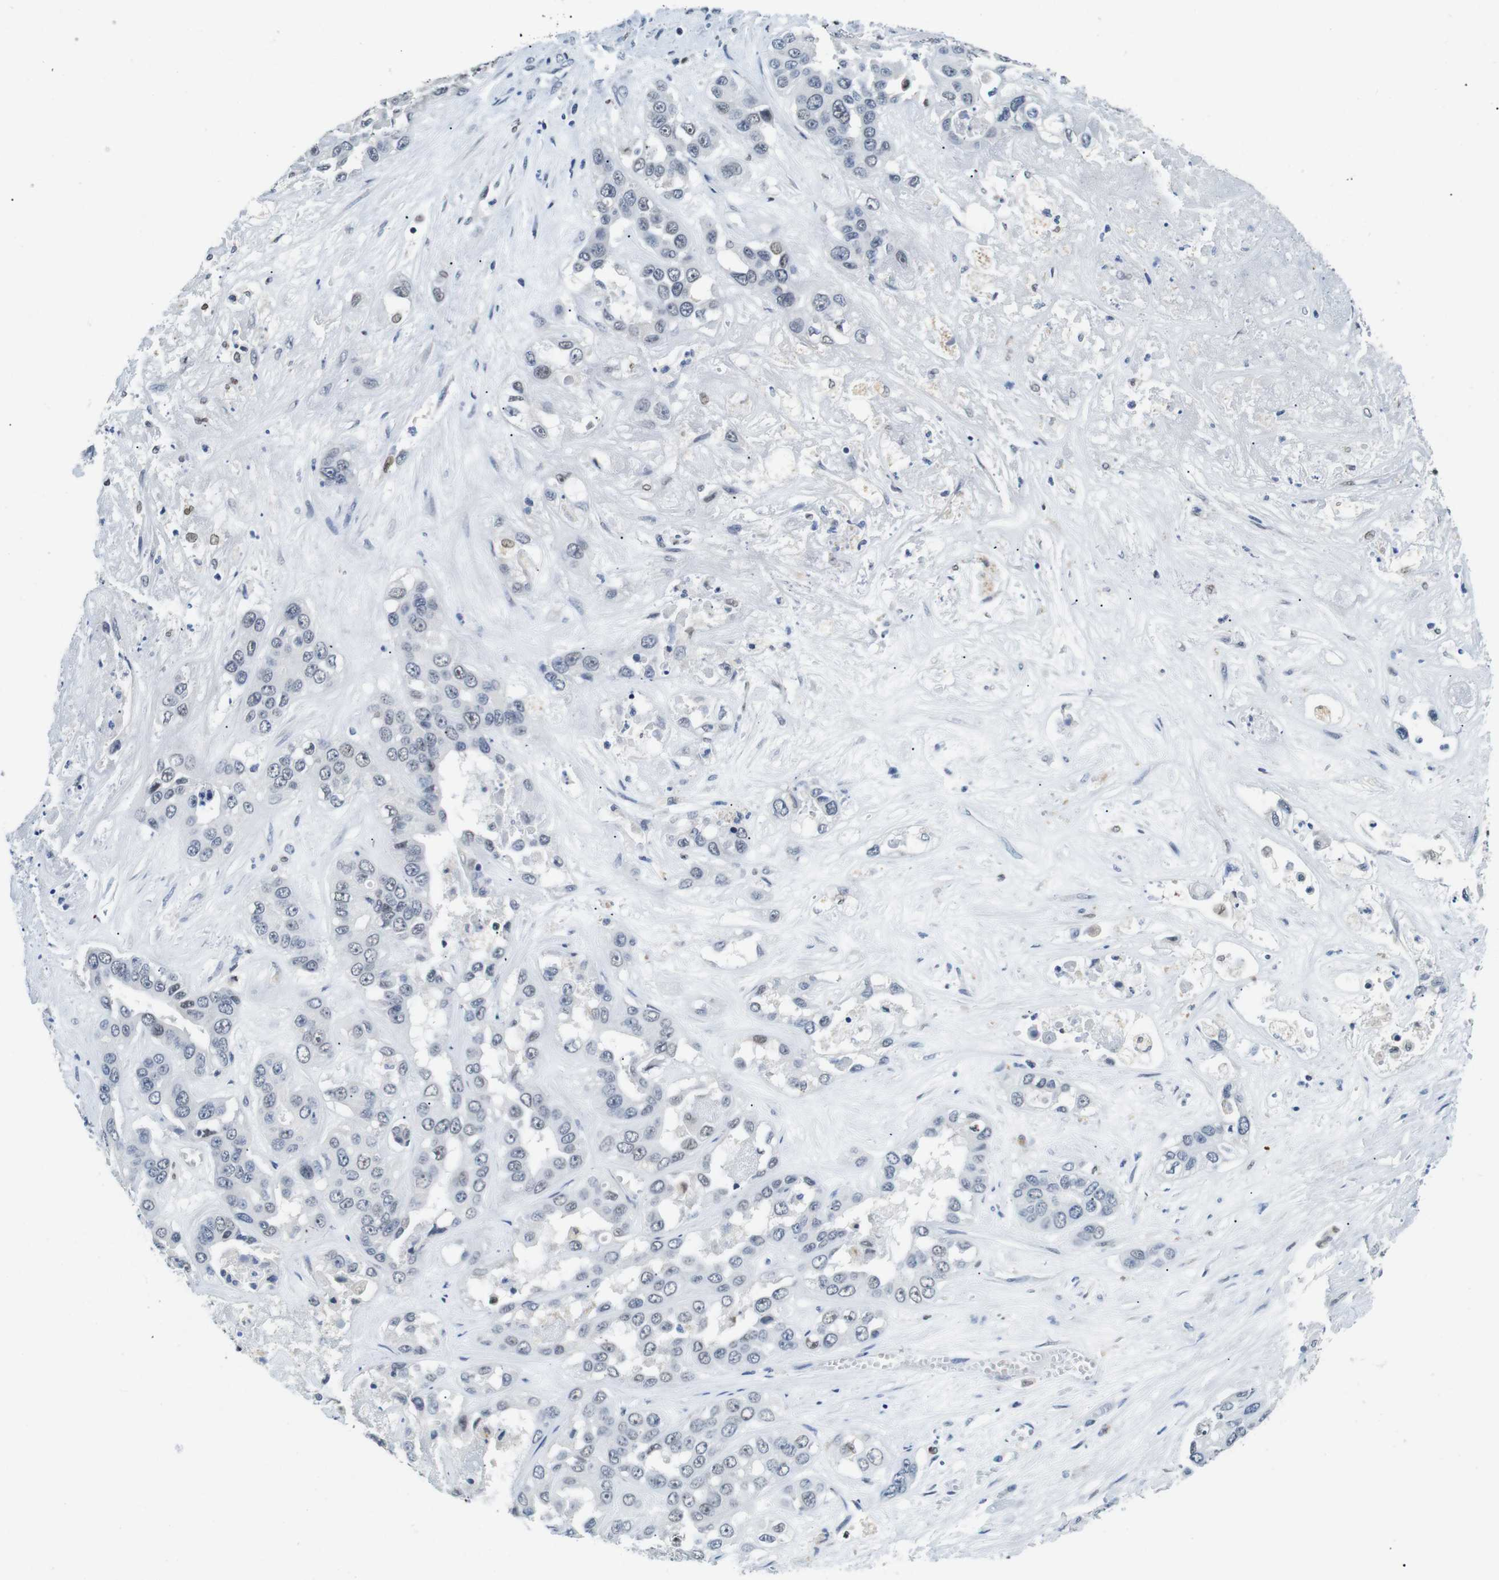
{"staining": {"intensity": "negative", "quantity": "none", "location": "none"}, "tissue": "liver cancer", "cell_type": "Tumor cells", "image_type": "cancer", "snomed": [{"axis": "morphology", "description": "Cholangiocarcinoma"}, {"axis": "topography", "description": "Liver"}], "caption": "Protein analysis of liver cancer (cholangiocarcinoma) reveals no significant staining in tumor cells. (DAB immunohistochemistry with hematoxylin counter stain).", "gene": "IRF8", "patient": {"sex": "female", "age": 52}}